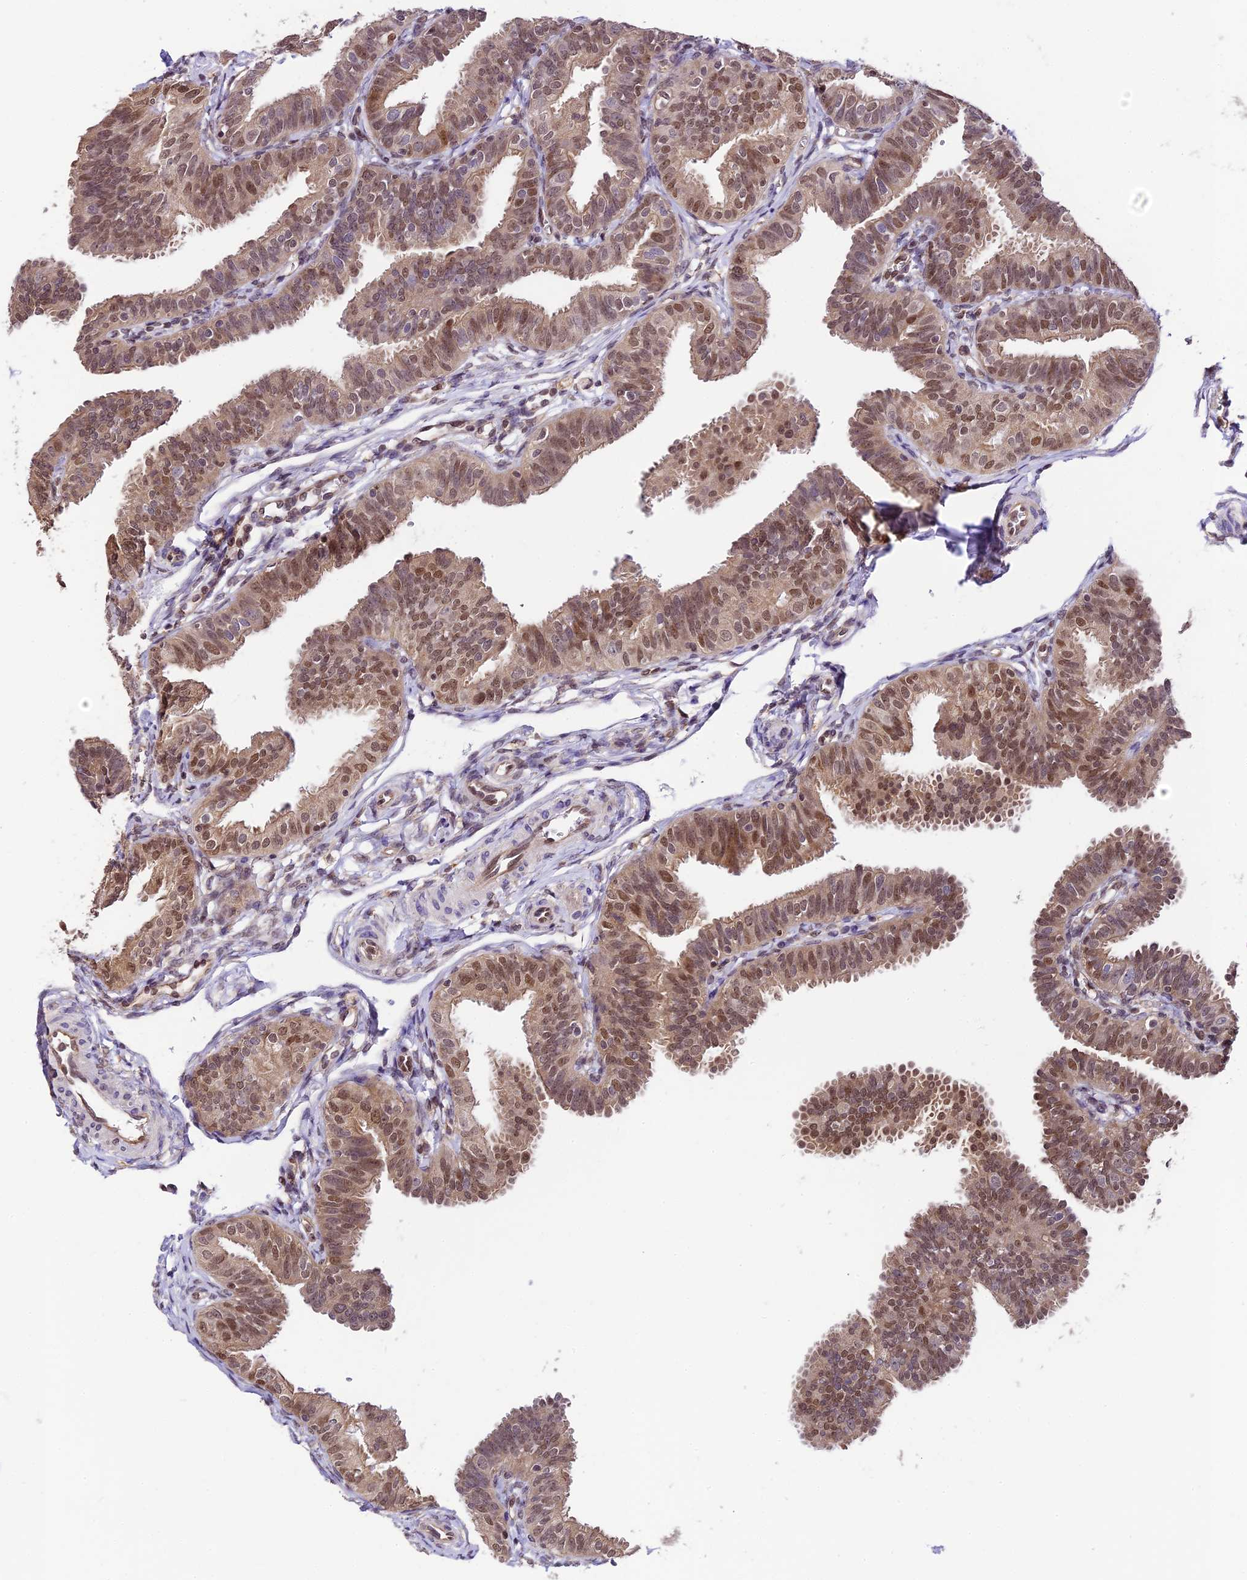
{"staining": {"intensity": "moderate", "quantity": ">75%", "location": "cytoplasmic/membranous,nuclear"}, "tissue": "fallopian tube", "cell_type": "Glandular cells", "image_type": "normal", "snomed": [{"axis": "morphology", "description": "Normal tissue, NOS"}, {"axis": "topography", "description": "Fallopian tube"}], "caption": "Fallopian tube stained with immunohistochemistry shows moderate cytoplasmic/membranous,nuclear staining in about >75% of glandular cells.", "gene": "TRIM22", "patient": {"sex": "female", "age": 35}}